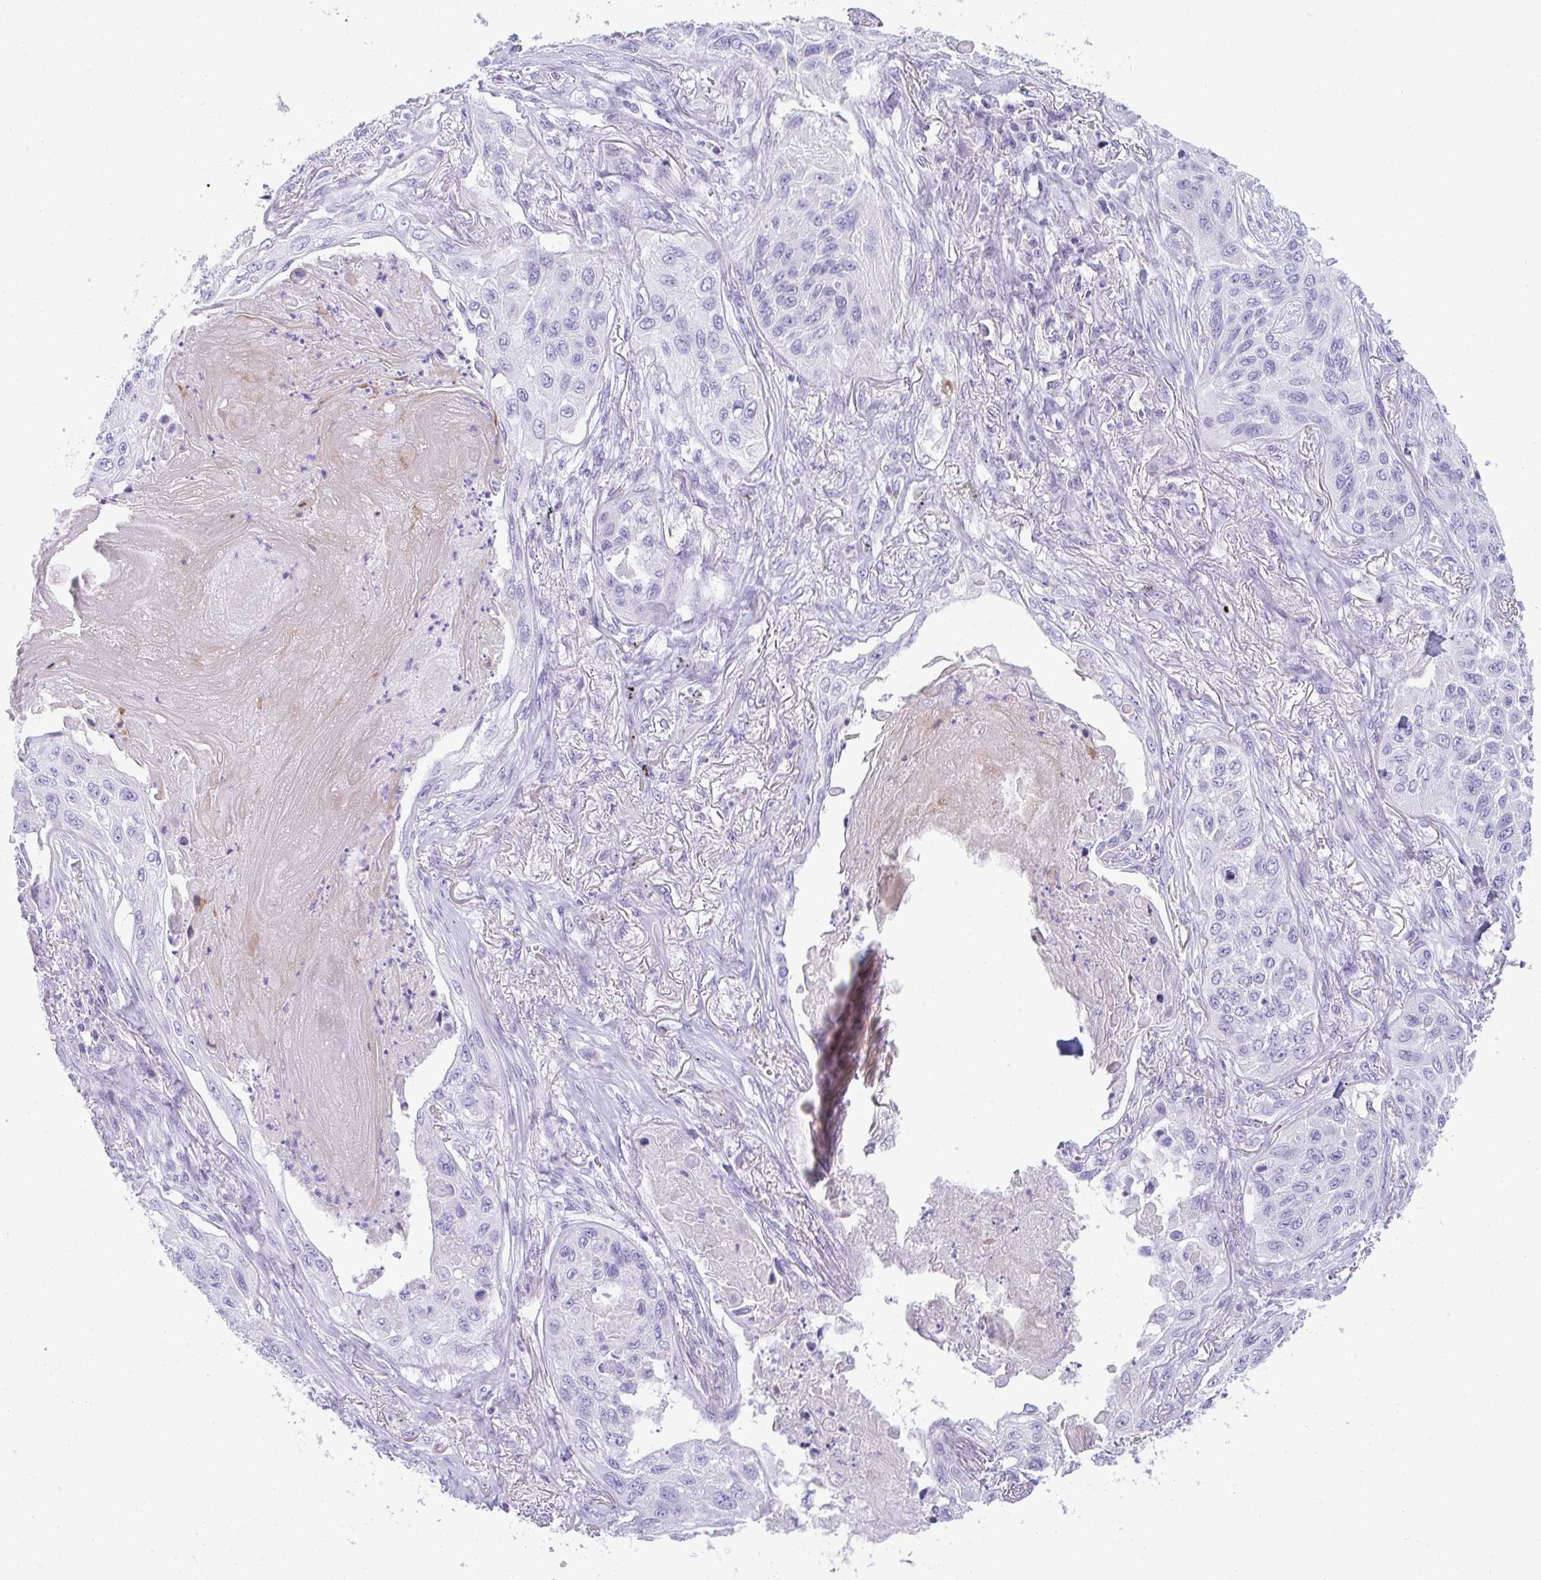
{"staining": {"intensity": "negative", "quantity": "none", "location": "none"}, "tissue": "lung cancer", "cell_type": "Tumor cells", "image_type": "cancer", "snomed": [{"axis": "morphology", "description": "Squamous cell carcinoma, NOS"}, {"axis": "topography", "description": "Lung"}], "caption": "Tumor cells are negative for protein expression in human lung cancer (squamous cell carcinoma).", "gene": "TTC30B", "patient": {"sex": "male", "age": 75}}